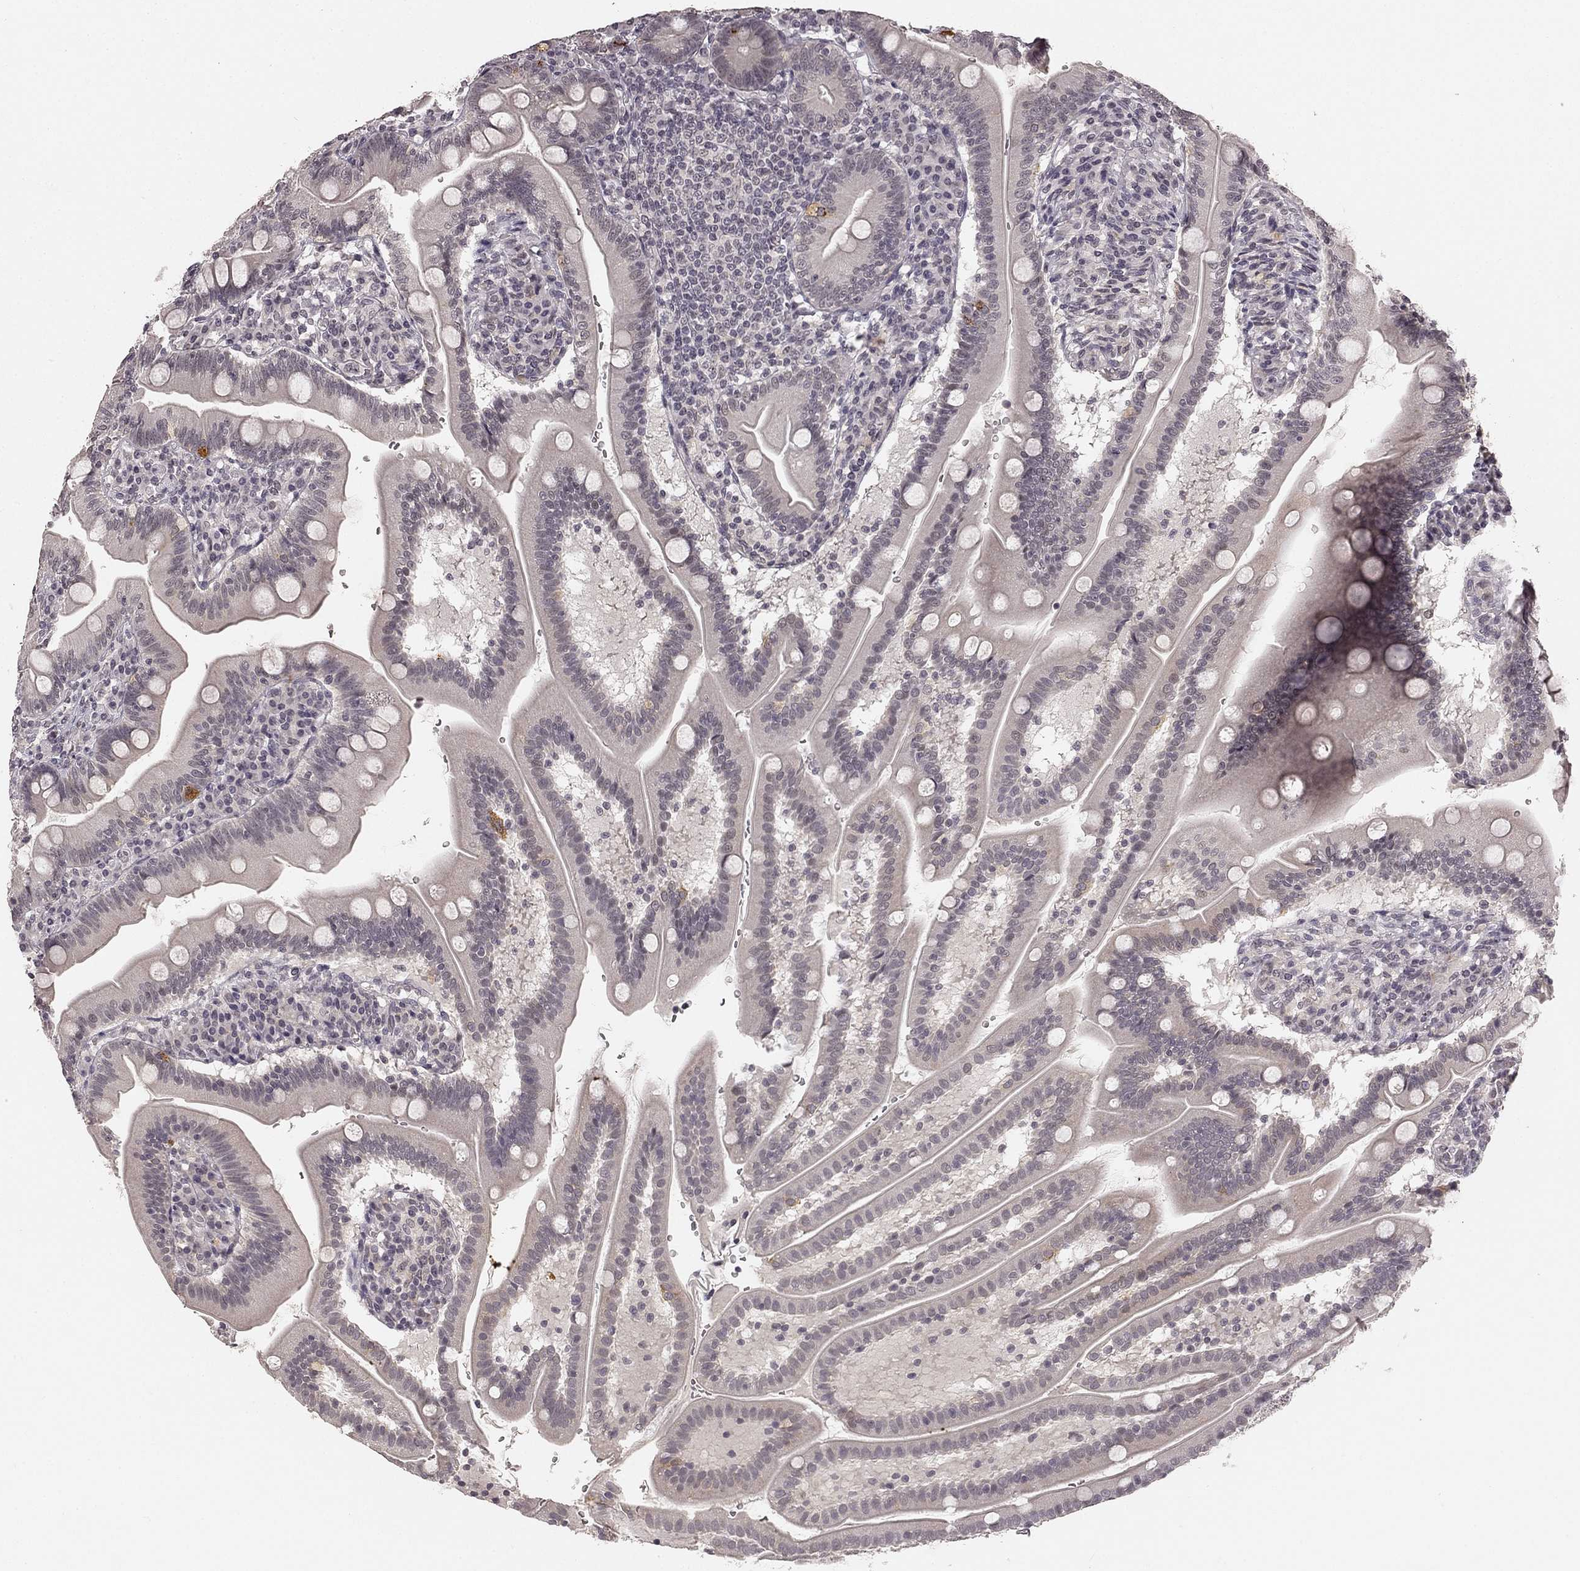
{"staining": {"intensity": "strong", "quantity": "<25%", "location": "cytoplasmic/membranous"}, "tissue": "duodenum", "cell_type": "Glandular cells", "image_type": "normal", "snomed": [{"axis": "morphology", "description": "Normal tissue, NOS"}, {"axis": "topography", "description": "Duodenum"}], "caption": "There is medium levels of strong cytoplasmic/membranous positivity in glandular cells of normal duodenum, as demonstrated by immunohistochemical staining (brown color).", "gene": "HCN4", "patient": {"sex": "female", "age": 67}}